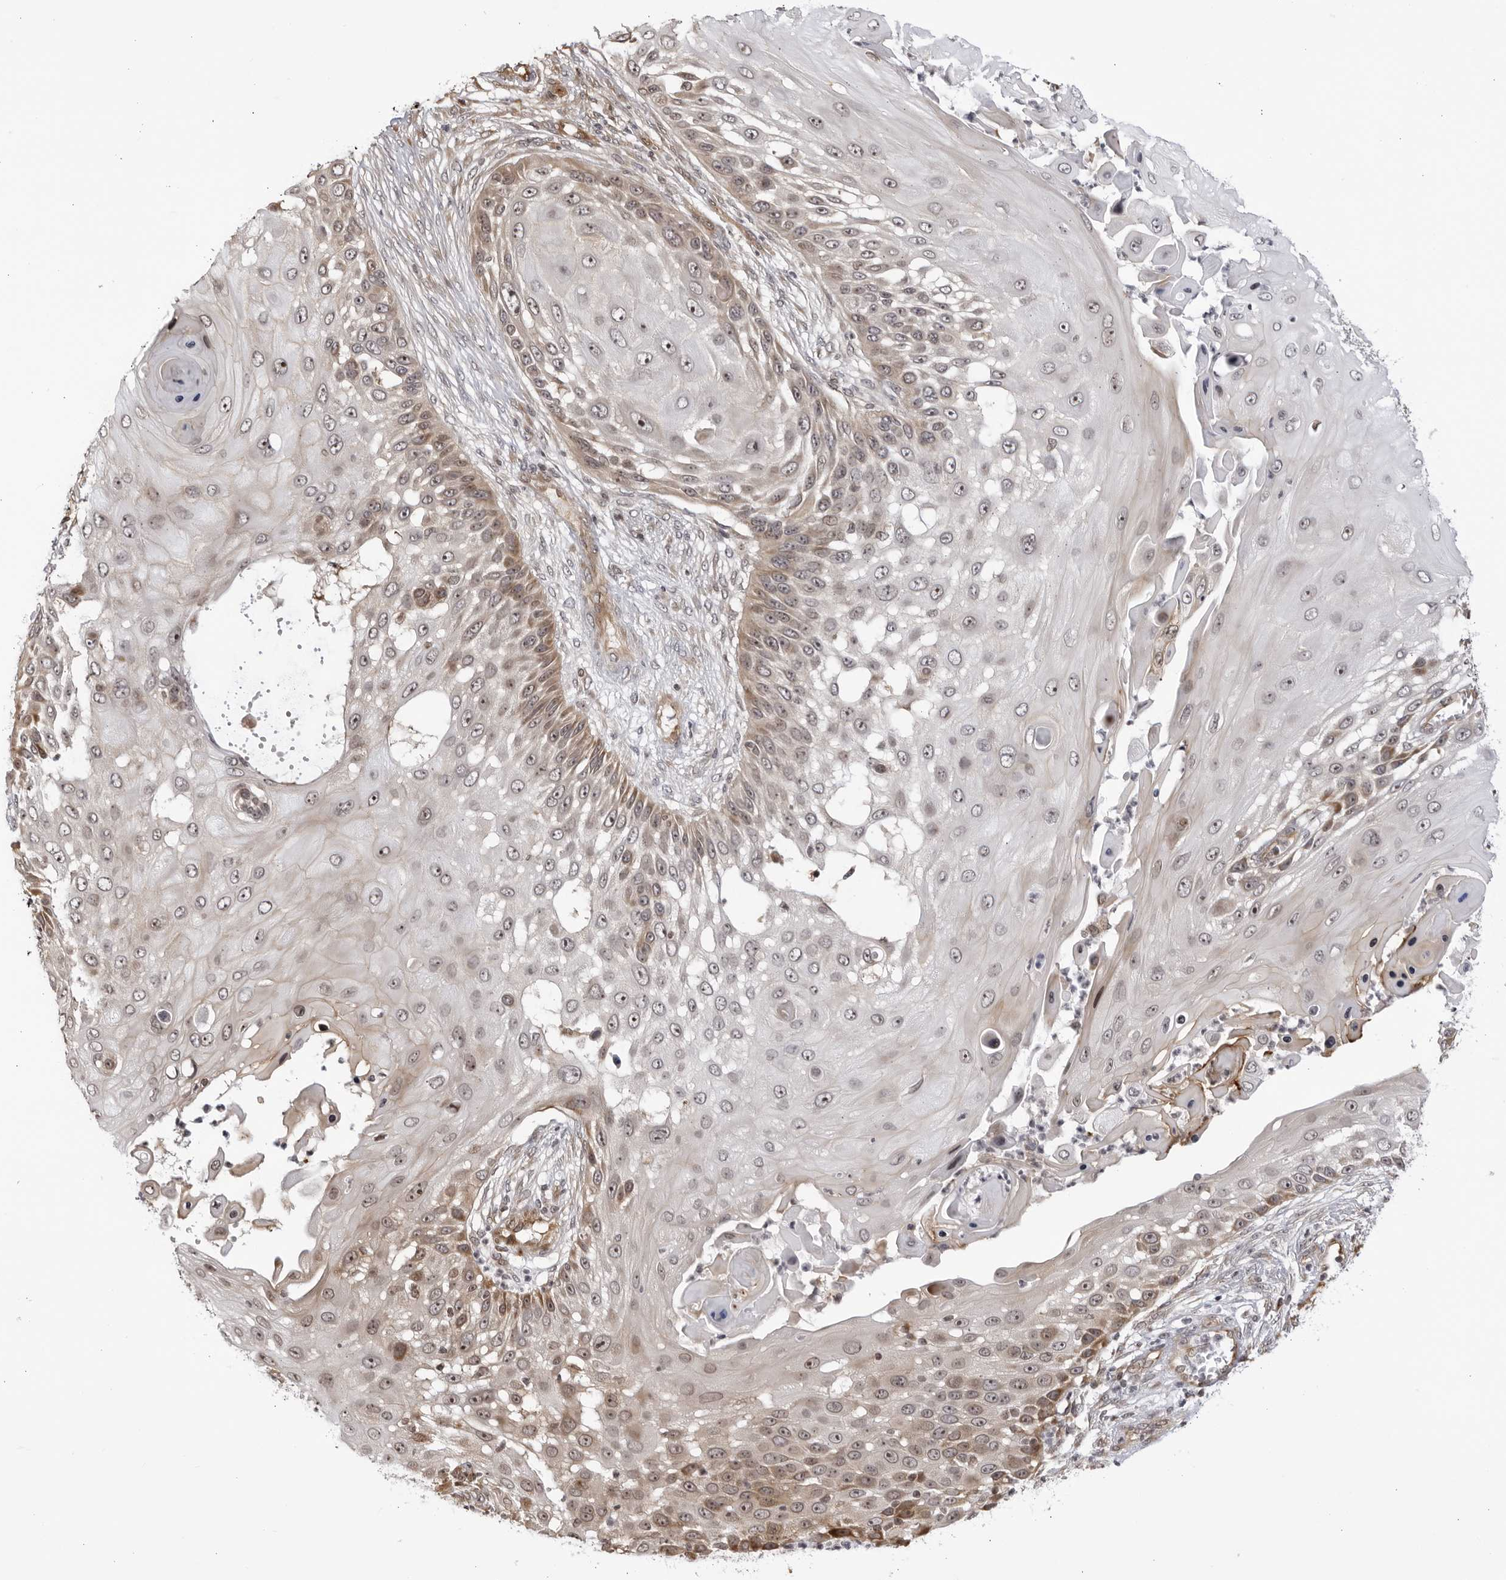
{"staining": {"intensity": "moderate", "quantity": ">75%", "location": "cytoplasmic/membranous,nuclear"}, "tissue": "skin cancer", "cell_type": "Tumor cells", "image_type": "cancer", "snomed": [{"axis": "morphology", "description": "Squamous cell carcinoma, NOS"}, {"axis": "topography", "description": "Skin"}], "caption": "IHC photomicrograph of neoplastic tissue: squamous cell carcinoma (skin) stained using IHC exhibits medium levels of moderate protein expression localized specifically in the cytoplasmic/membranous and nuclear of tumor cells, appearing as a cytoplasmic/membranous and nuclear brown color.", "gene": "CNBD1", "patient": {"sex": "female", "age": 44}}